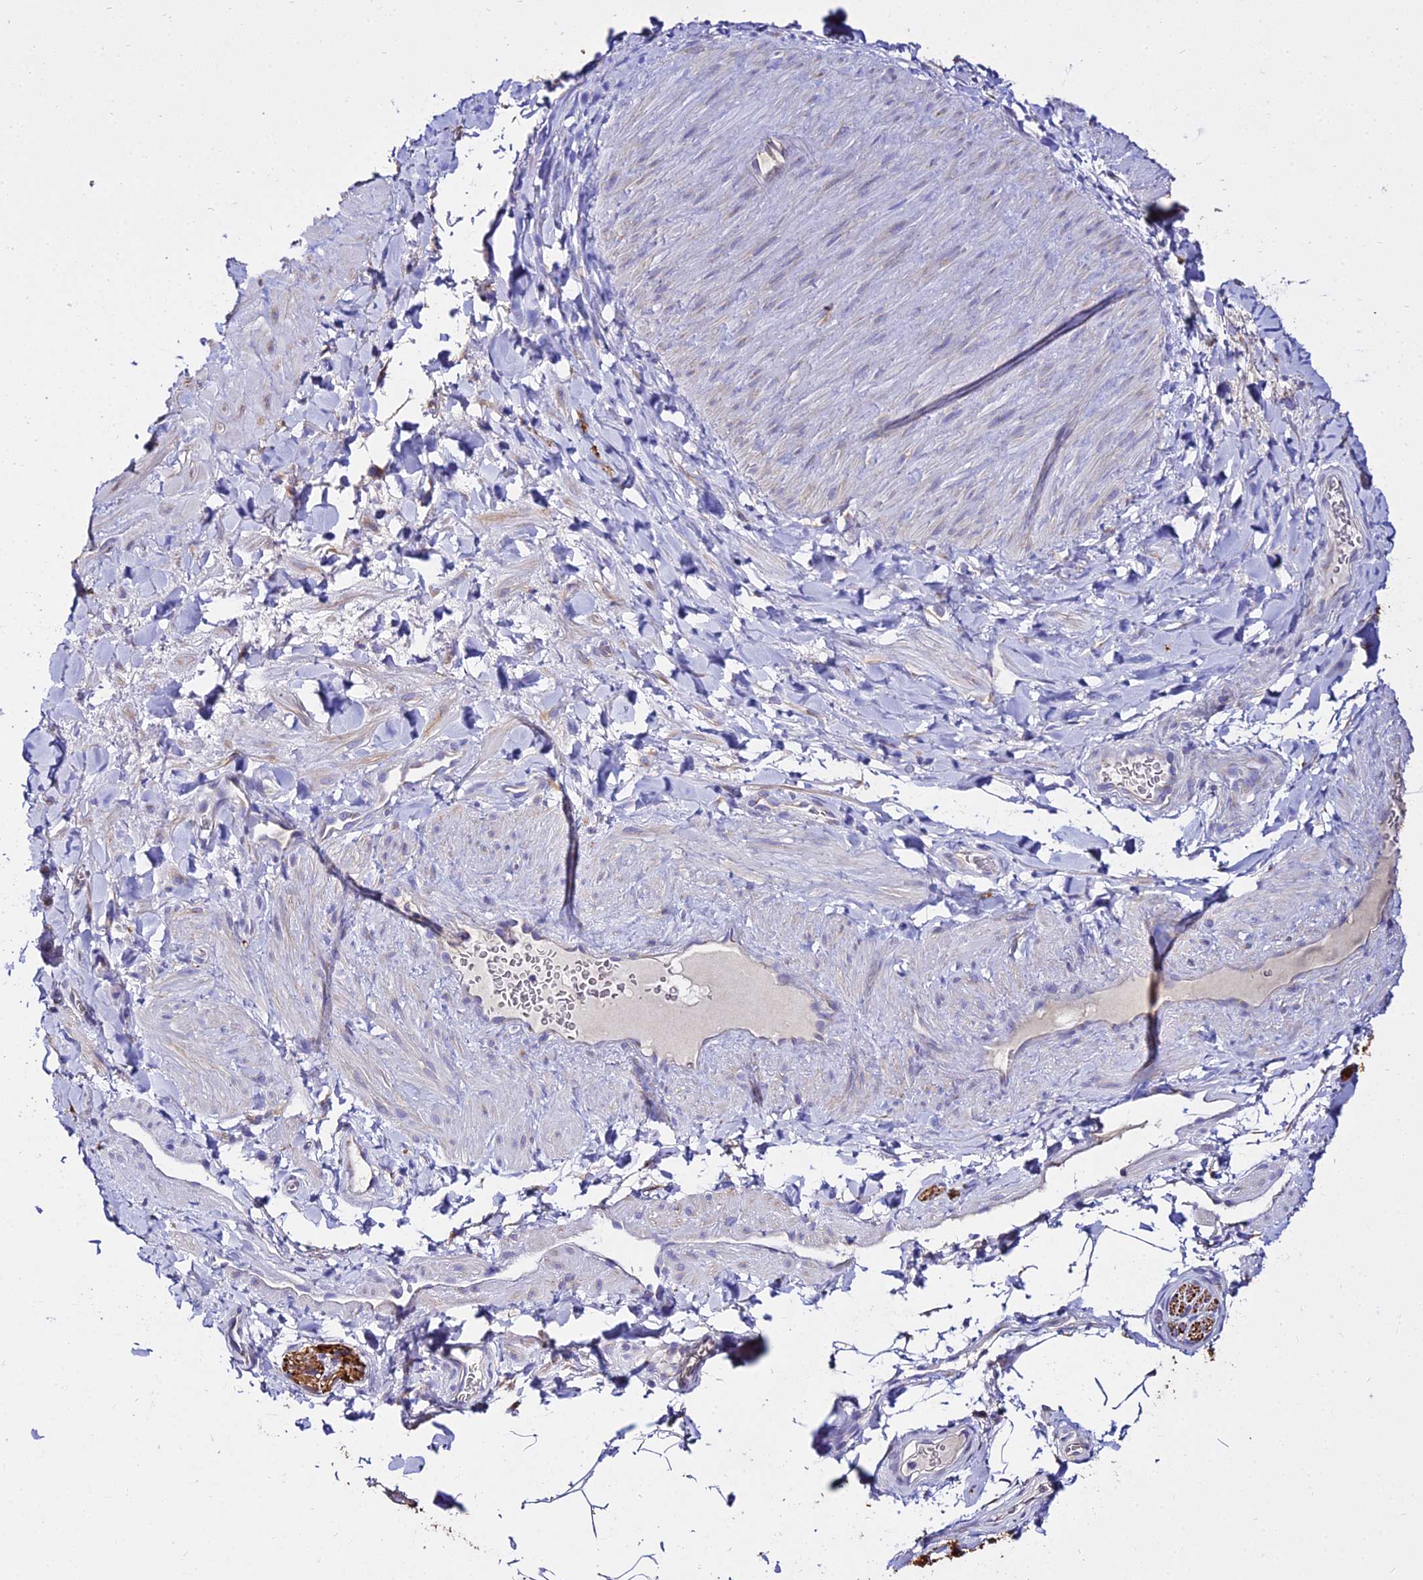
{"staining": {"intensity": "negative", "quantity": "none", "location": "none"}, "tissue": "adipose tissue", "cell_type": "Adipocytes", "image_type": "normal", "snomed": [{"axis": "morphology", "description": "Normal tissue, NOS"}, {"axis": "topography", "description": "Soft tissue"}, {"axis": "topography", "description": "Vascular tissue"}], "caption": "Image shows no protein staining in adipocytes of normal adipose tissue.", "gene": "TUBA1A", "patient": {"sex": "male", "age": 54}}